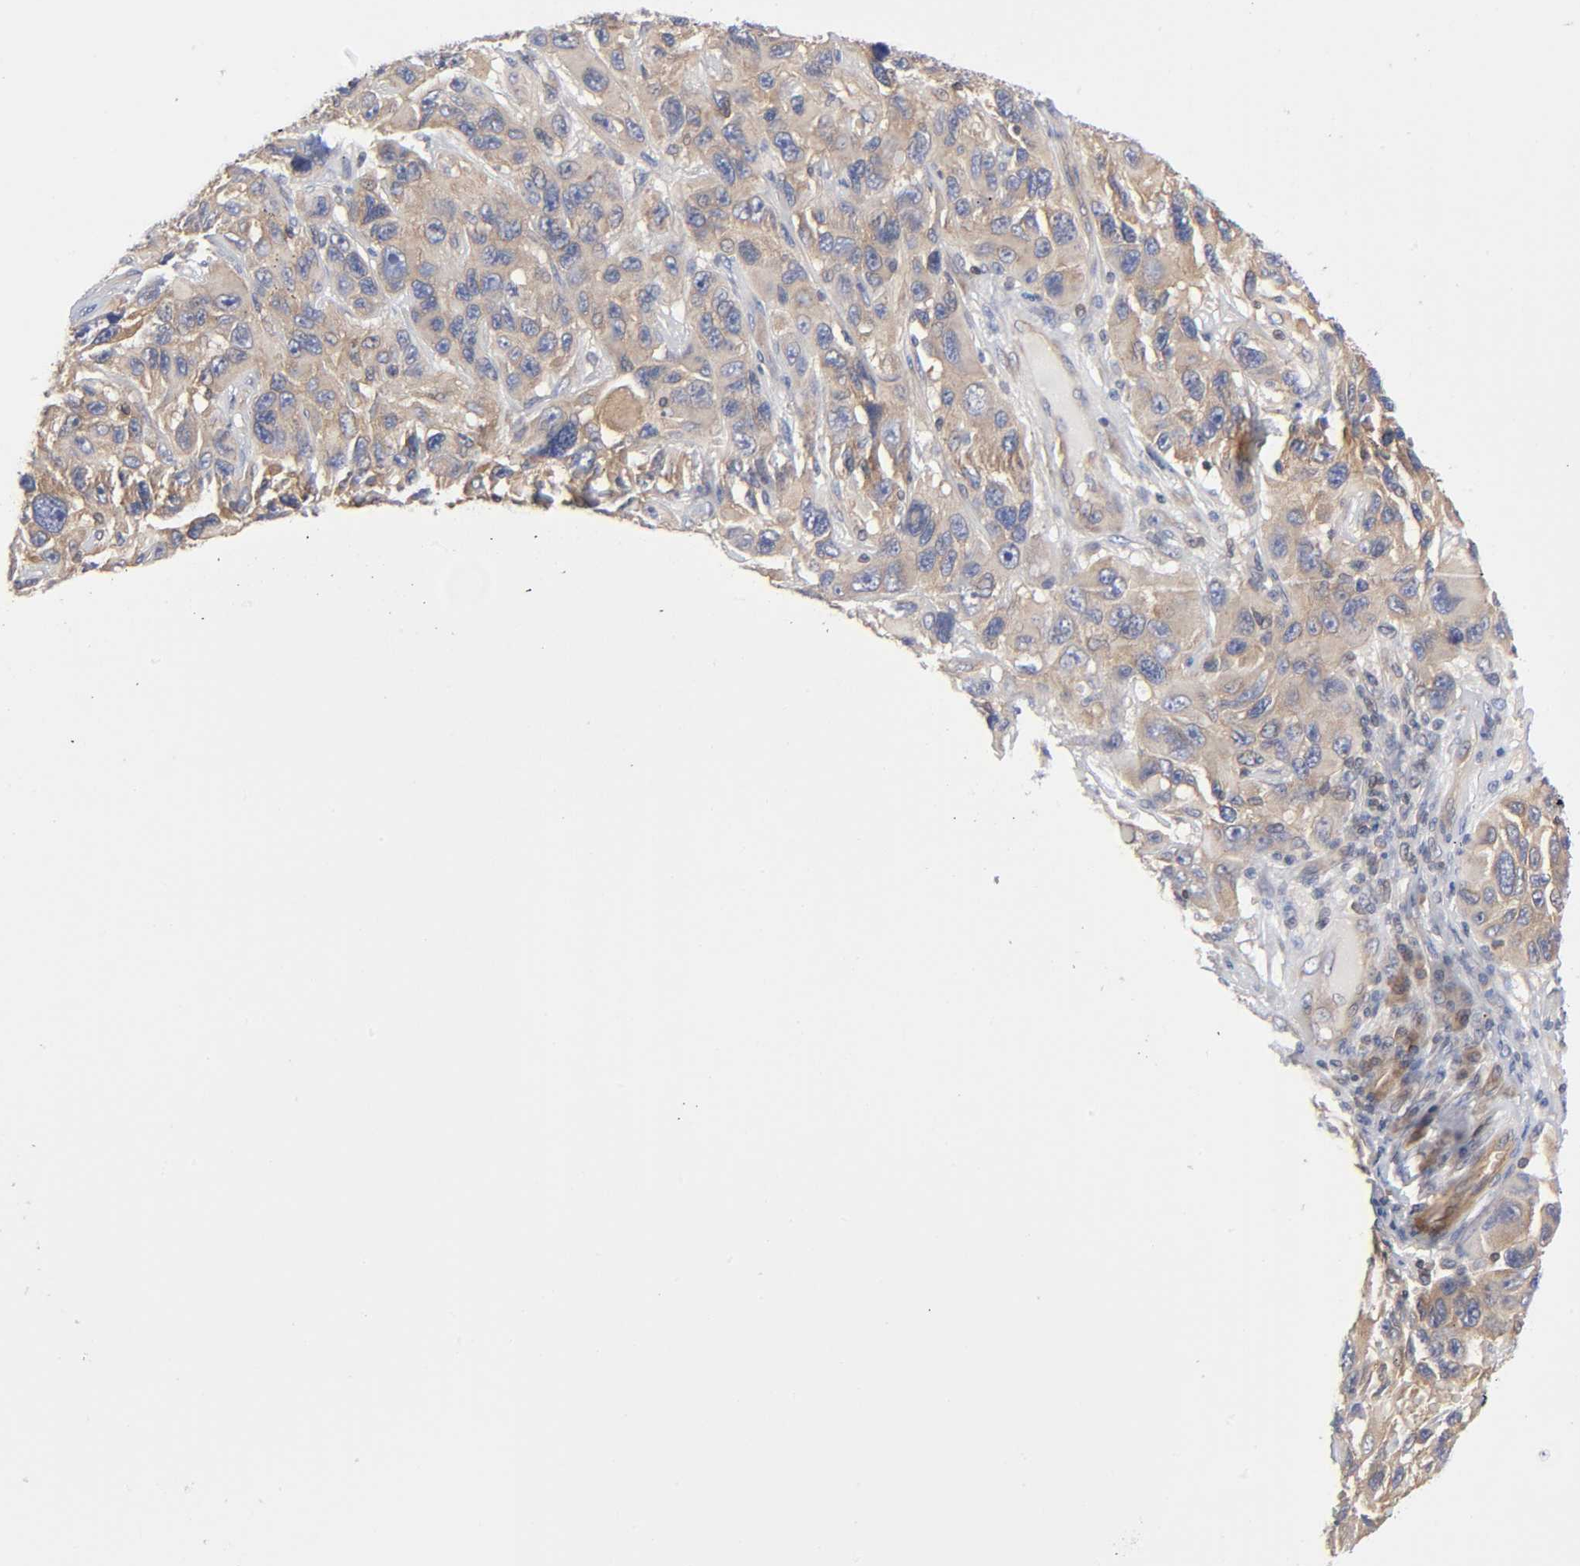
{"staining": {"intensity": "weak", "quantity": ">75%", "location": "cytoplasmic/membranous"}, "tissue": "melanoma", "cell_type": "Tumor cells", "image_type": "cancer", "snomed": [{"axis": "morphology", "description": "Malignant melanoma, NOS"}, {"axis": "topography", "description": "Skin"}], "caption": "A low amount of weak cytoplasmic/membranous positivity is appreciated in approximately >75% of tumor cells in malignant melanoma tissue.", "gene": "STRN3", "patient": {"sex": "male", "age": 53}}